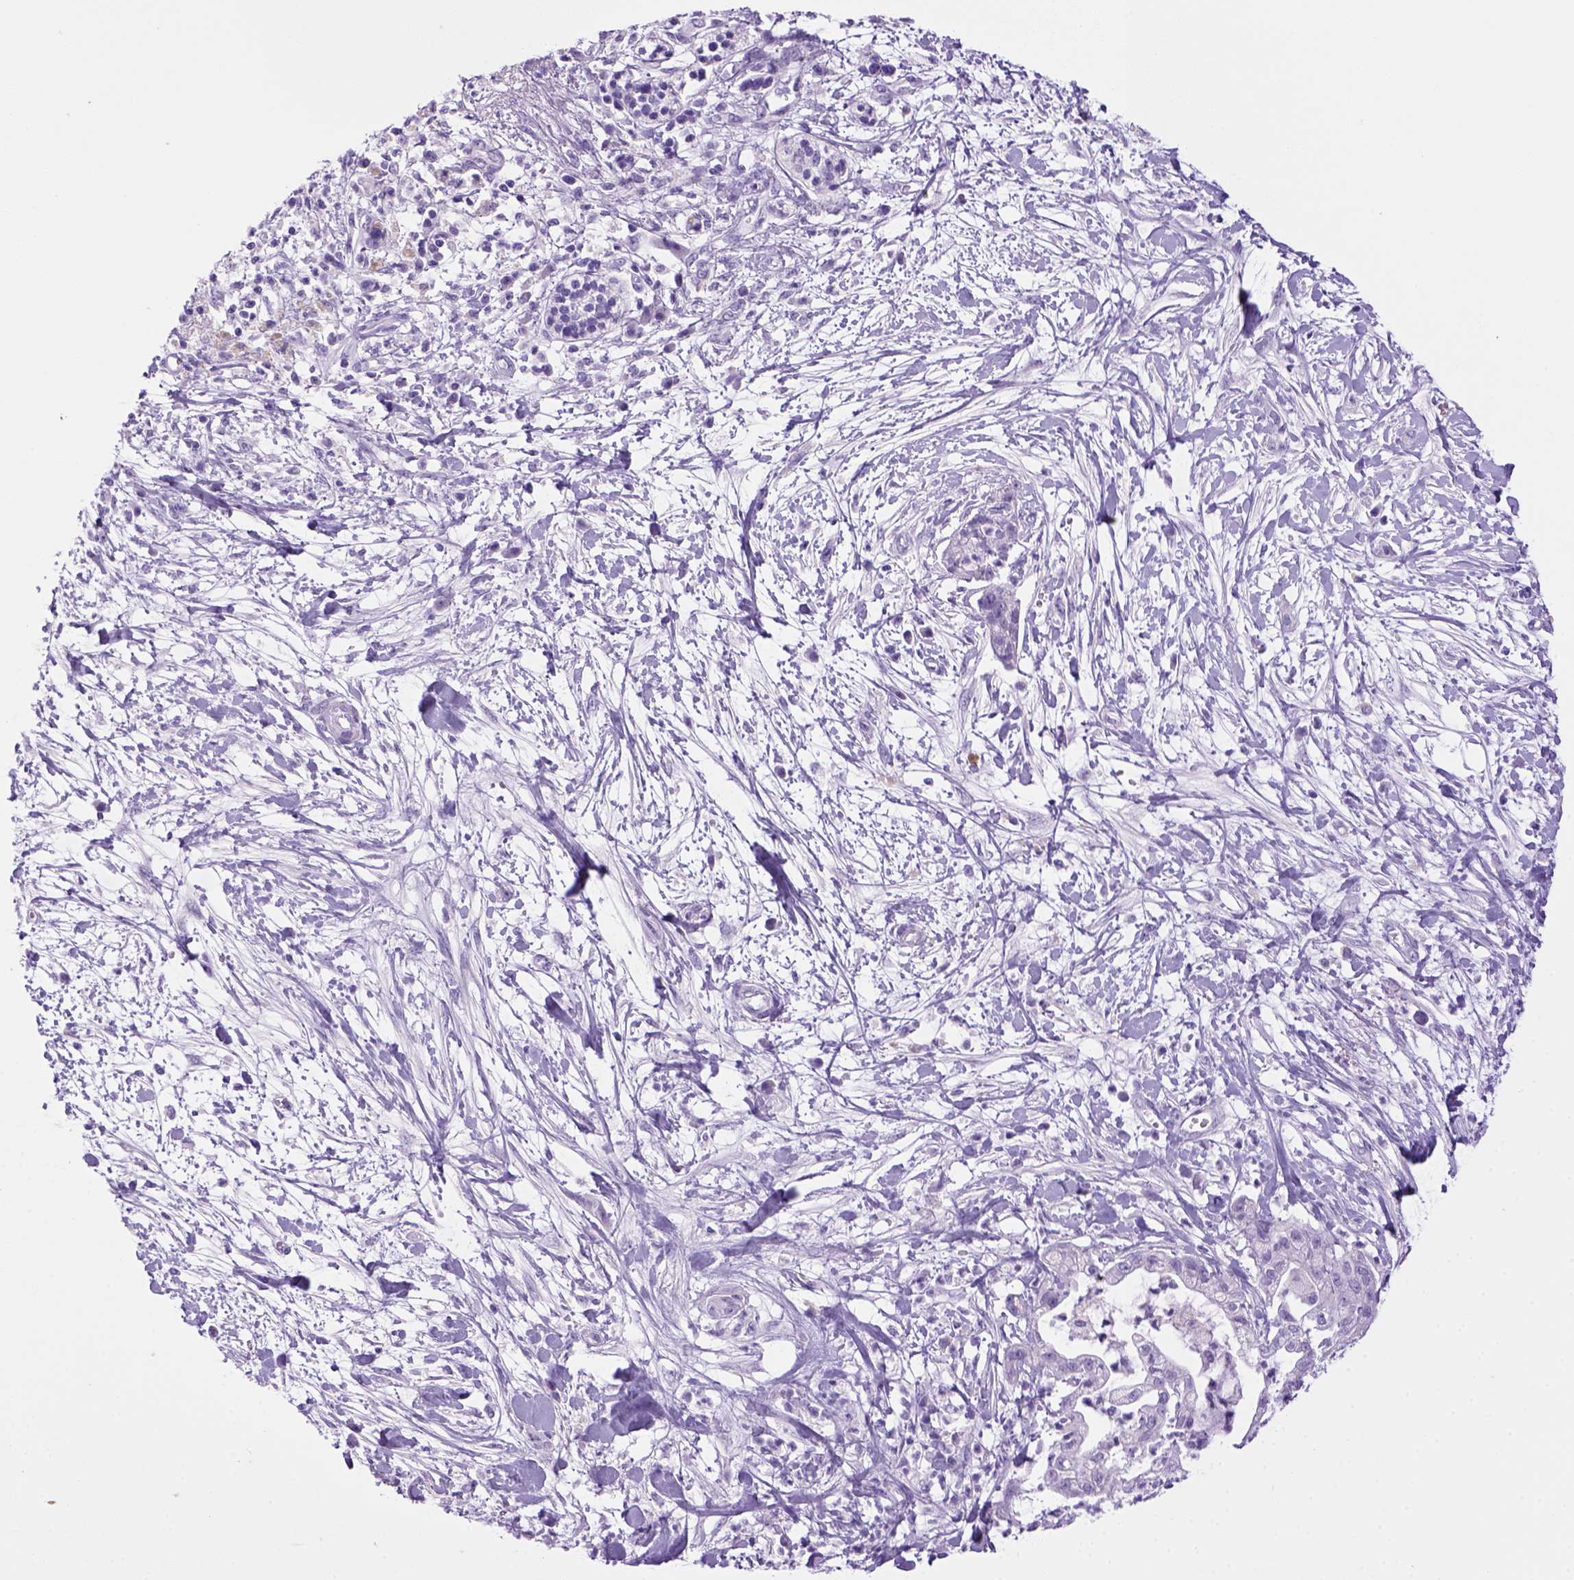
{"staining": {"intensity": "negative", "quantity": "none", "location": "none"}, "tissue": "pancreatic cancer", "cell_type": "Tumor cells", "image_type": "cancer", "snomed": [{"axis": "morphology", "description": "Normal tissue, NOS"}, {"axis": "morphology", "description": "Adenocarcinoma, NOS"}, {"axis": "topography", "description": "Lymph node"}, {"axis": "topography", "description": "Pancreas"}], "caption": "A high-resolution micrograph shows IHC staining of pancreatic cancer, which displays no significant expression in tumor cells. (Brightfield microscopy of DAB immunohistochemistry (IHC) at high magnification).", "gene": "SGCG", "patient": {"sex": "female", "age": 58}}